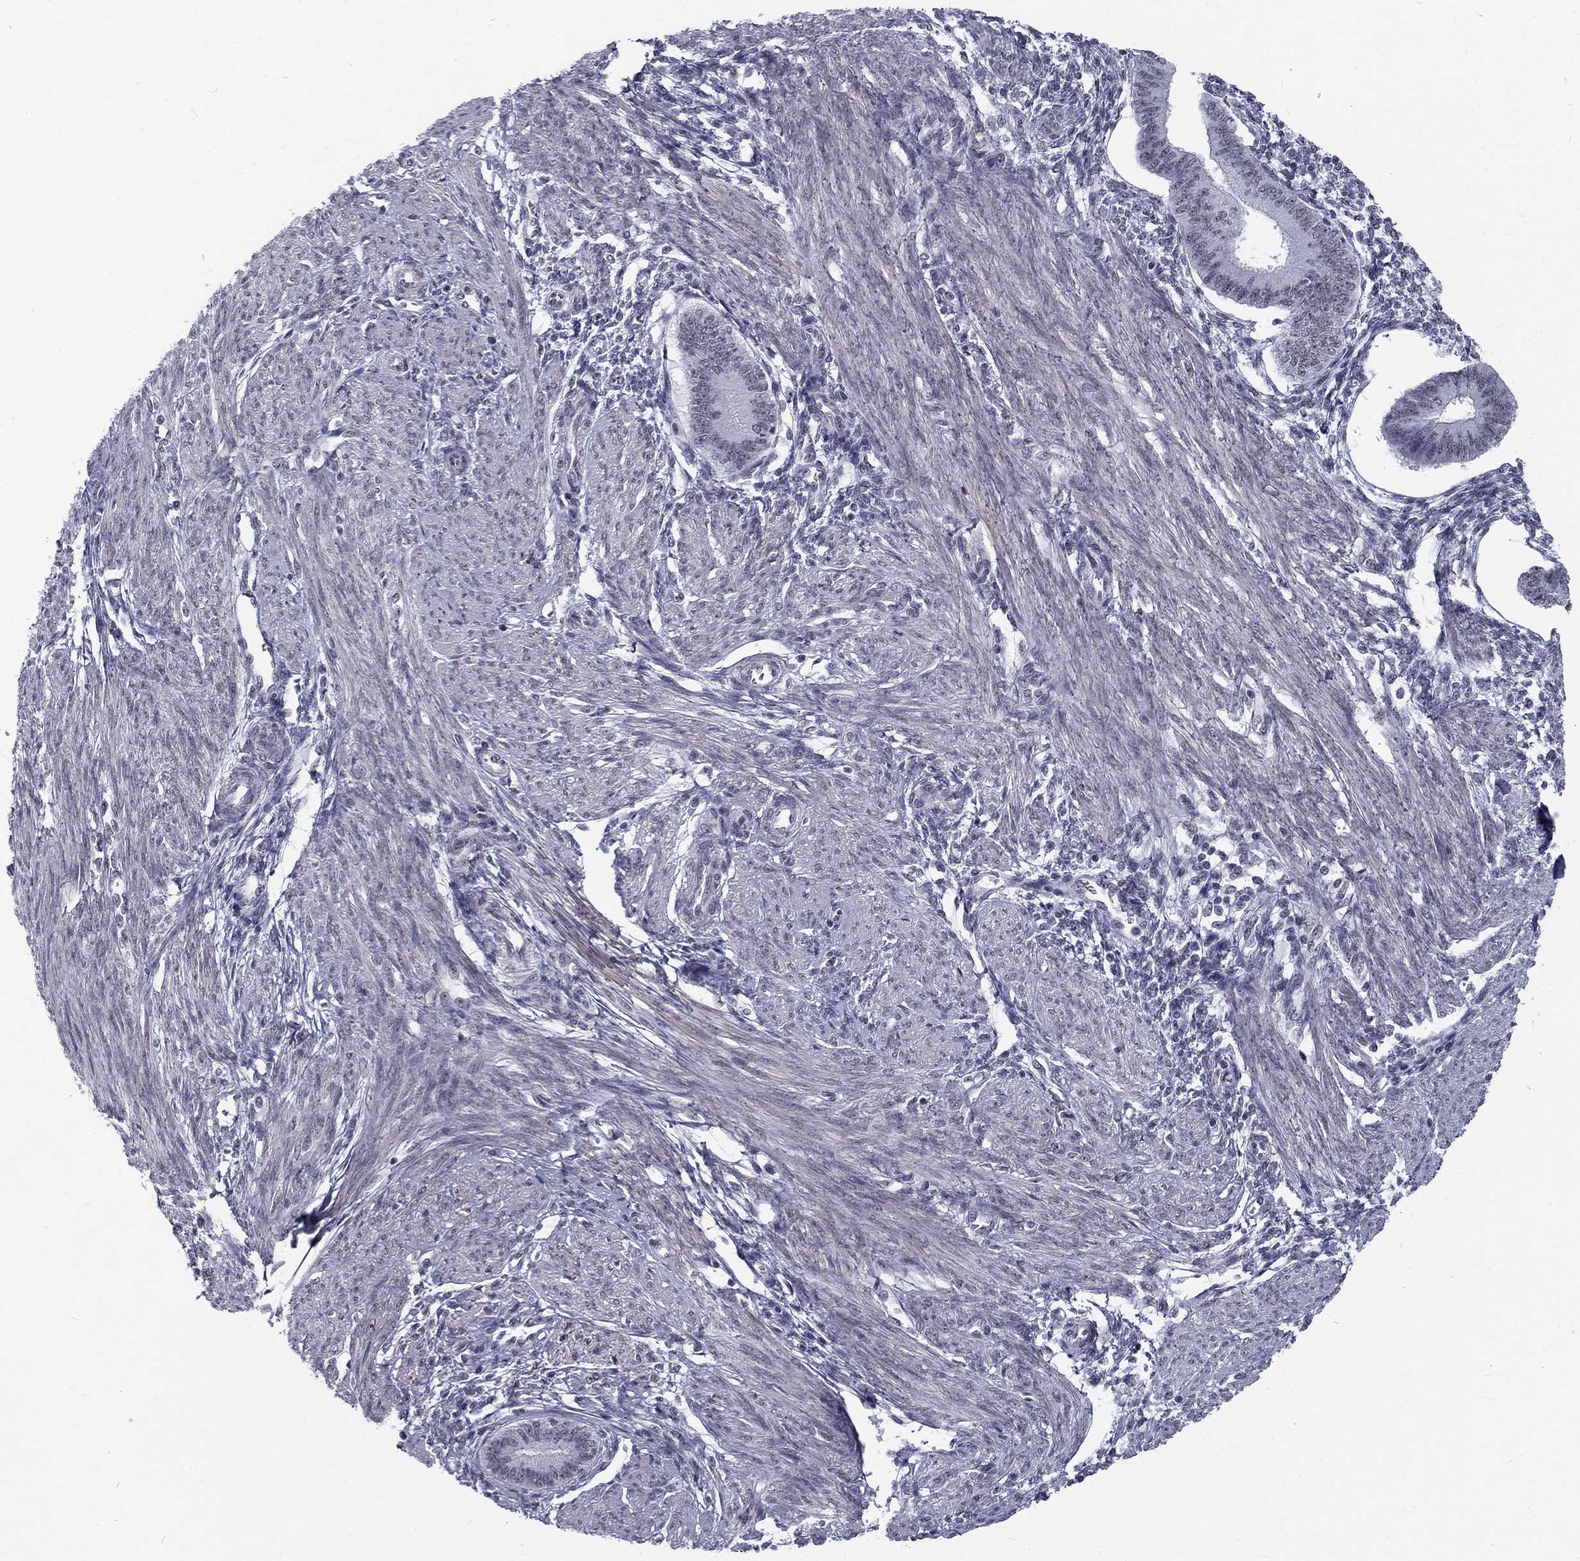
{"staining": {"intensity": "negative", "quantity": "none", "location": "none"}, "tissue": "endometrium", "cell_type": "Cells in endometrial stroma", "image_type": "normal", "snomed": [{"axis": "morphology", "description": "Normal tissue, NOS"}, {"axis": "topography", "description": "Endometrium"}], "caption": "High magnification brightfield microscopy of unremarkable endometrium stained with DAB (brown) and counterstained with hematoxylin (blue): cells in endometrial stroma show no significant positivity. The staining is performed using DAB (3,3'-diaminobenzidine) brown chromogen with nuclei counter-stained in using hematoxylin.", "gene": "SNORC", "patient": {"sex": "female", "age": 39}}